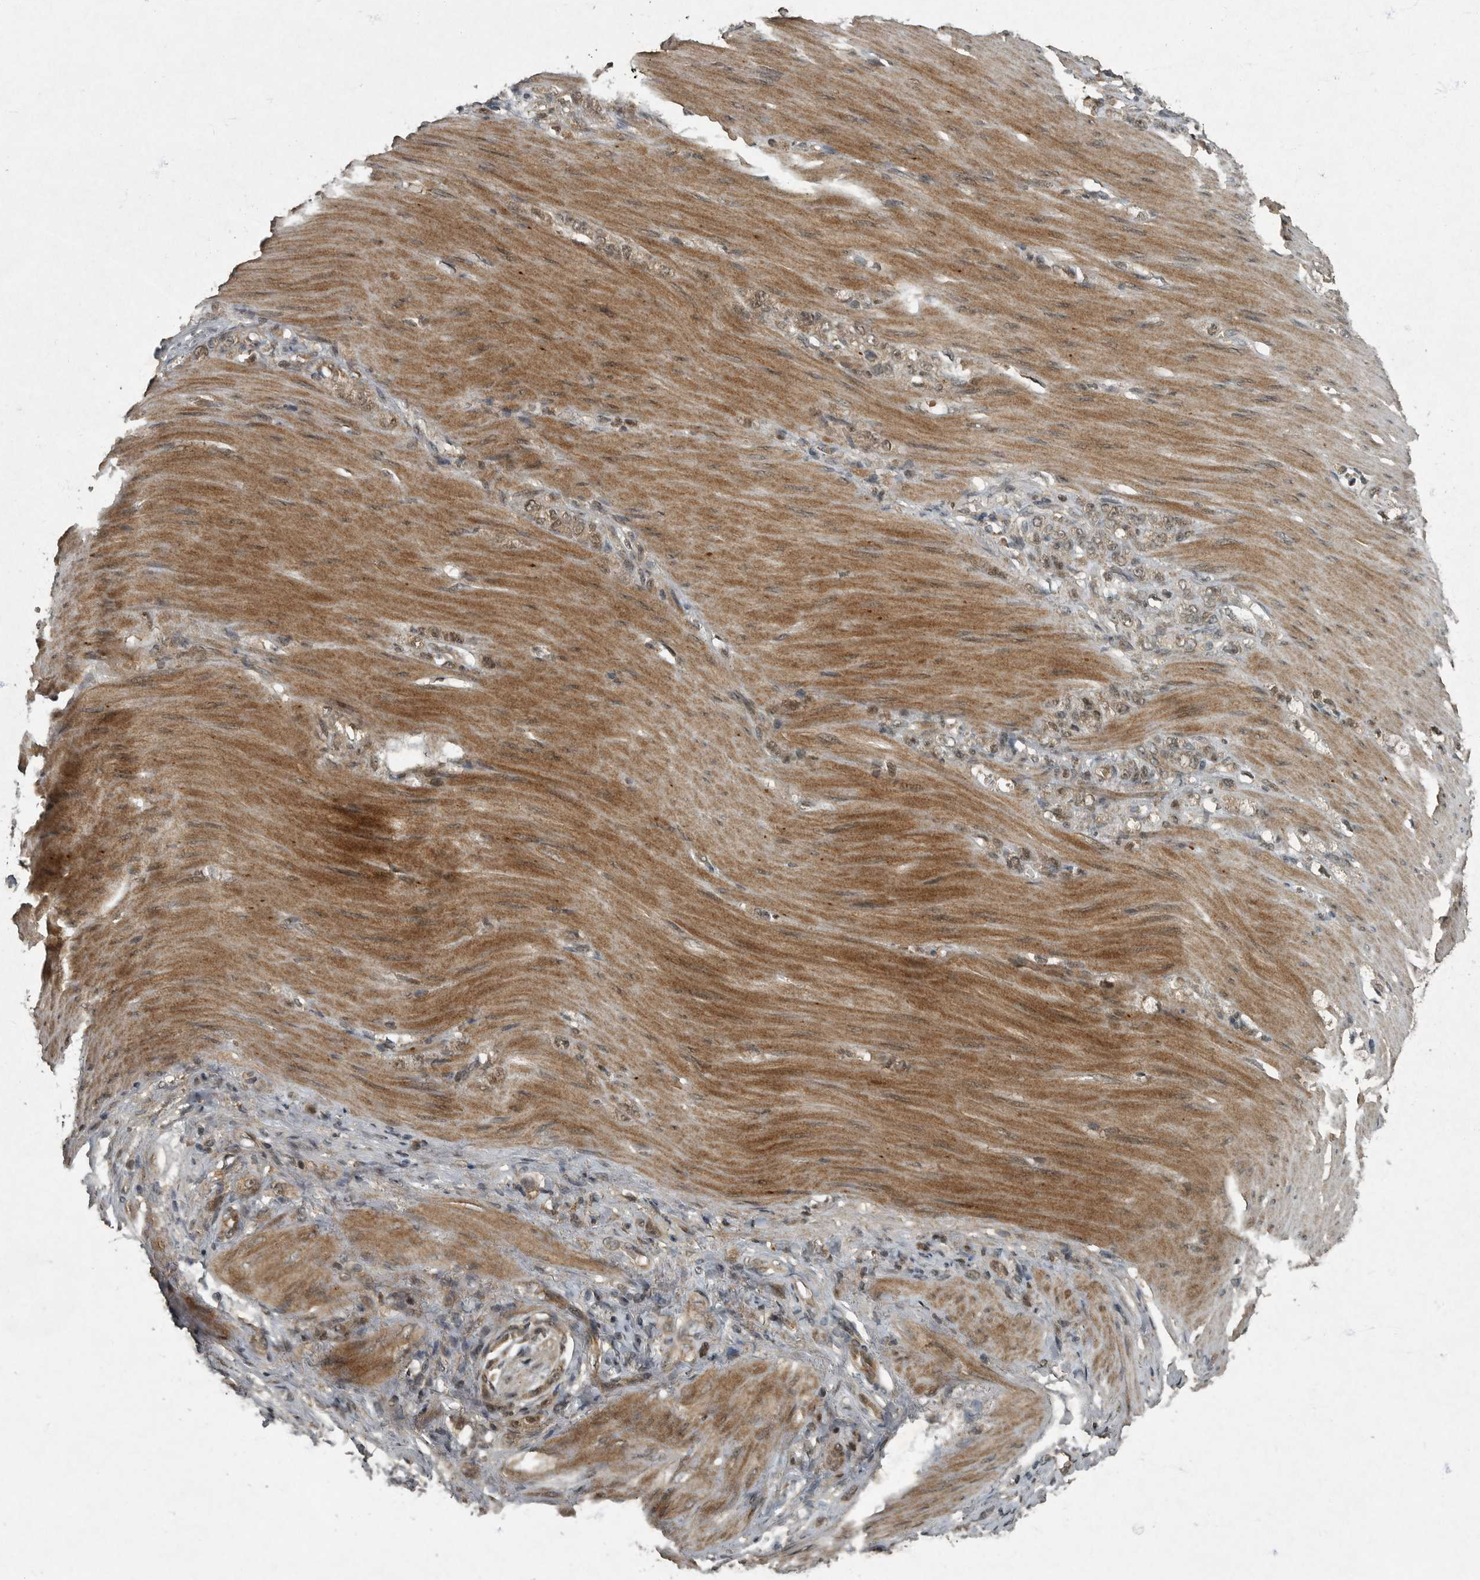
{"staining": {"intensity": "weak", "quantity": ">75%", "location": "cytoplasmic/membranous,nuclear"}, "tissue": "stomach cancer", "cell_type": "Tumor cells", "image_type": "cancer", "snomed": [{"axis": "morphology", "description": "Normal tissue, NOS"}, {"axis": "morphology", "description": "Adenocarcinoma, NOS"}, {"axis": "topography", "description": "Stomach"}], "caption": "Human stomach adenocarcinoma stained for a protein (brown) shows weak cytoplasmic/membranous and nuclear positive expression in about >75% of tumor cells.", "gene": "FOXO1", "patient": {"sex": "male", "age": 82}}